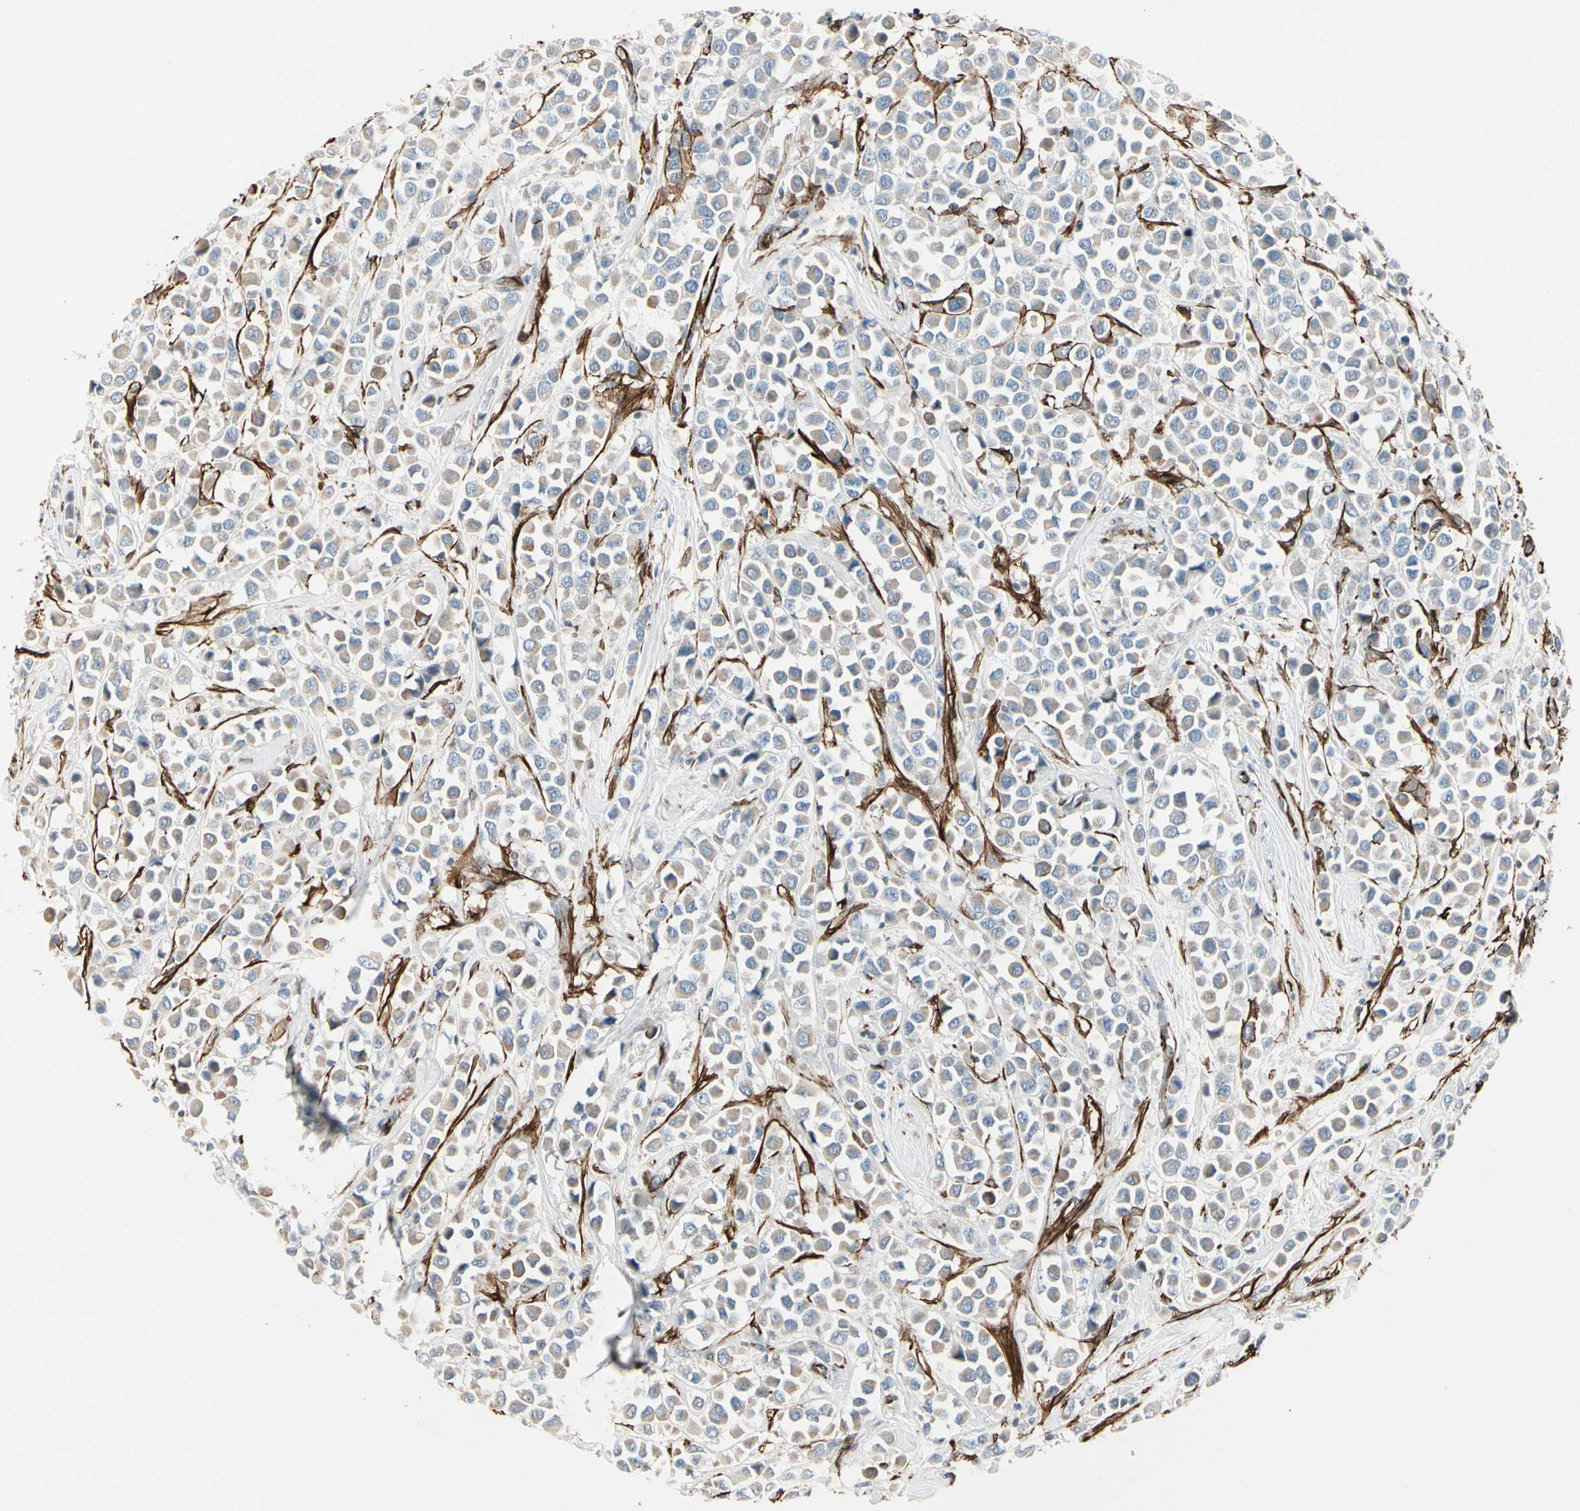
{"staining": {"intensity": "weak", "quantity": ">75%", "location": "cytoplasmic/membranous"}, "tissue": "breast cancer", "cell_type": "Tumor cells", "image_type": "cancer", "snomed": [{"axis": "morphology", "description": "Duct carcinoma"}, {"axis": "topography", "description": "Breast"}], "caption": "Protein expression analysis of breast cancer (infiltrating ductal carcinoma) demonstrates weak cytoplasmic/membranous expression in about >75% of tumor cells.", "gene": "CALD1", "patient": {"sex": "female", "age": 61}}